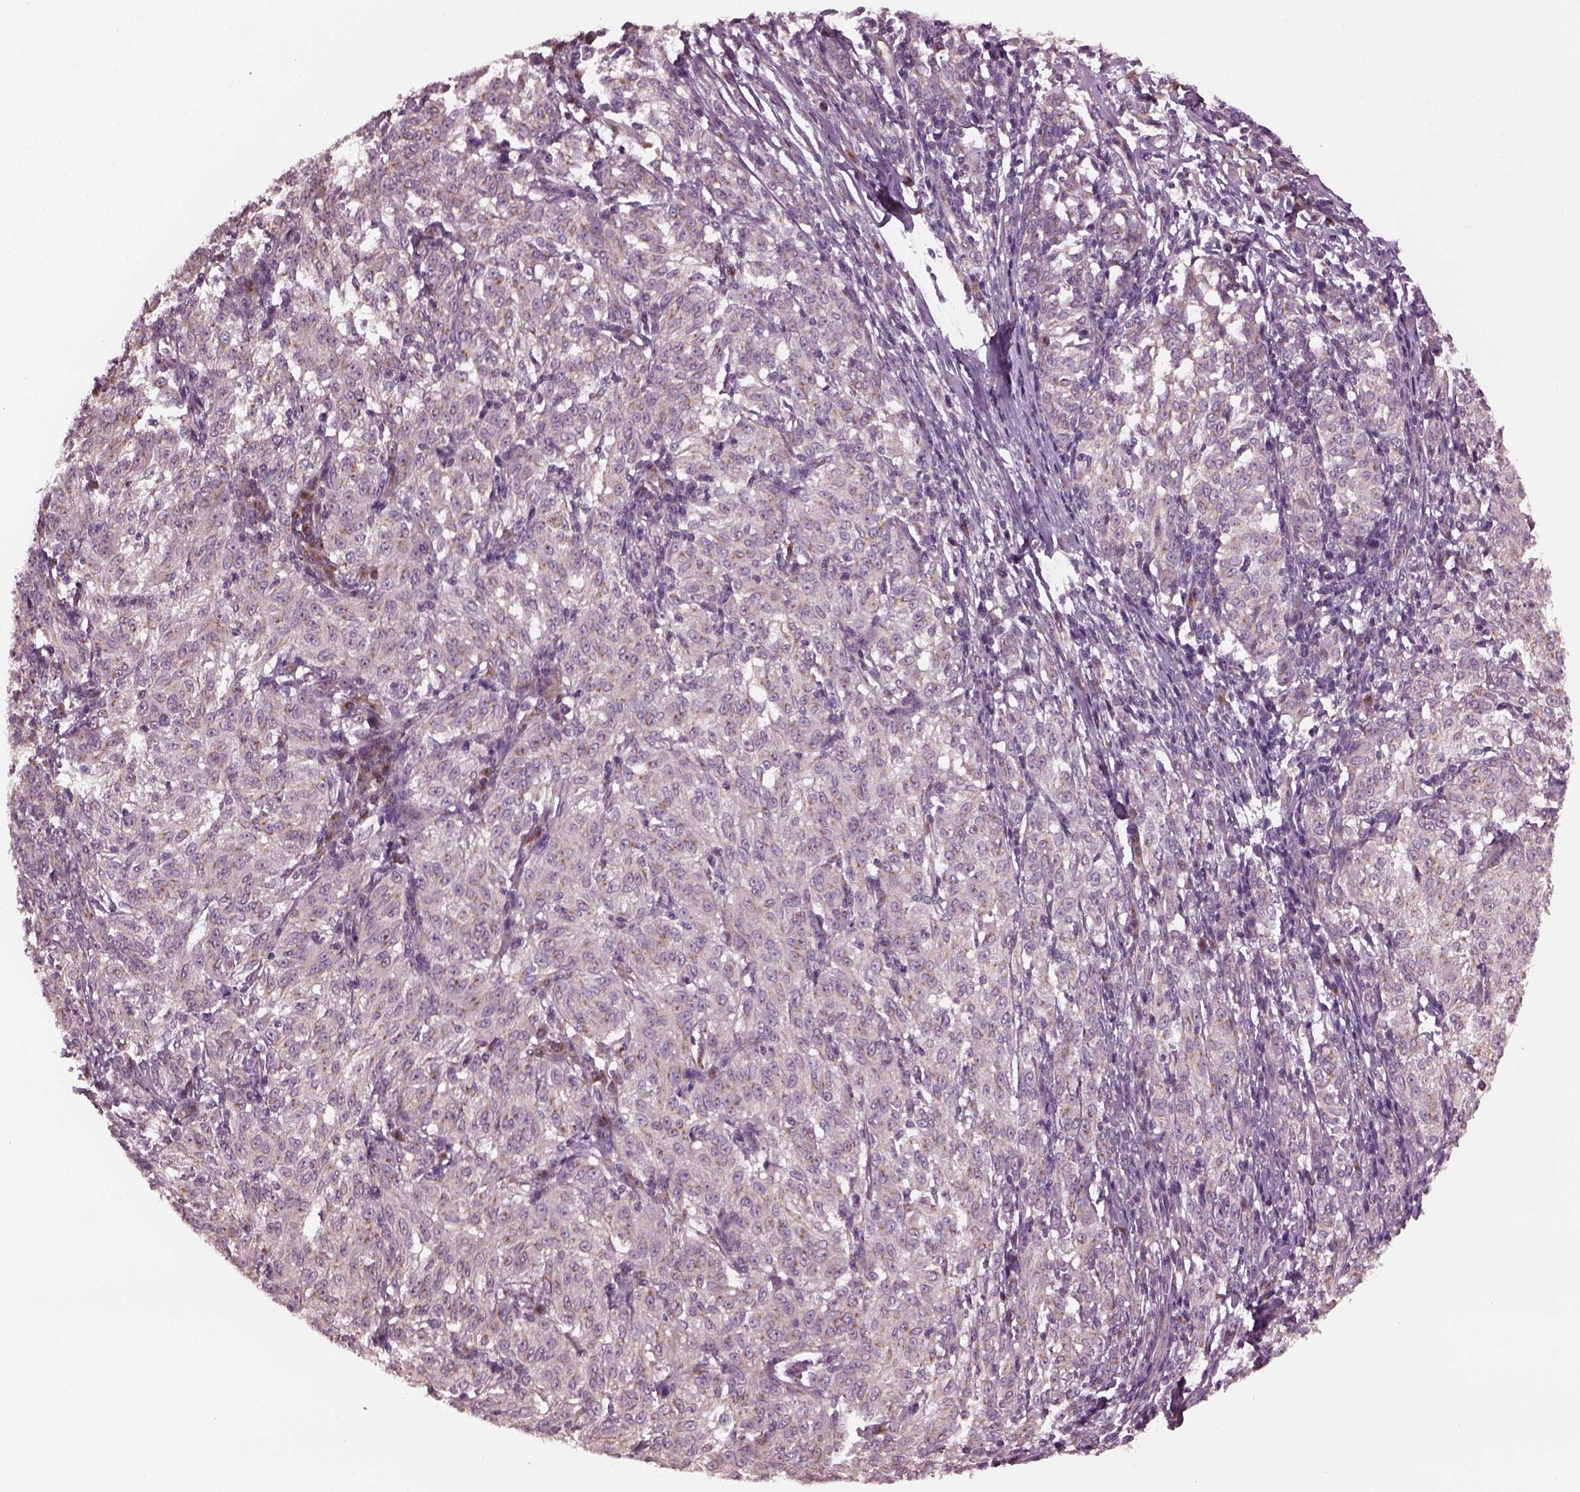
{"staining": {"intensity": "weak", "quantity": "<25%", "location": "cytoplasmic/membranous"}, "tissue": "melanoma", "cell_type": "Tumor cells", "image_type": "cancer", "snomed": [{"axis": "morphology", "description": "Malignant melanoma, NOS"}, {"axis": "topography", "description": "Skin"}], "caption": "Protein analysis of melanoma demonstrates no significant expression in tumor cells.", "gene": "RUFY3", "patient": {"sex": "female", "age": 72}}